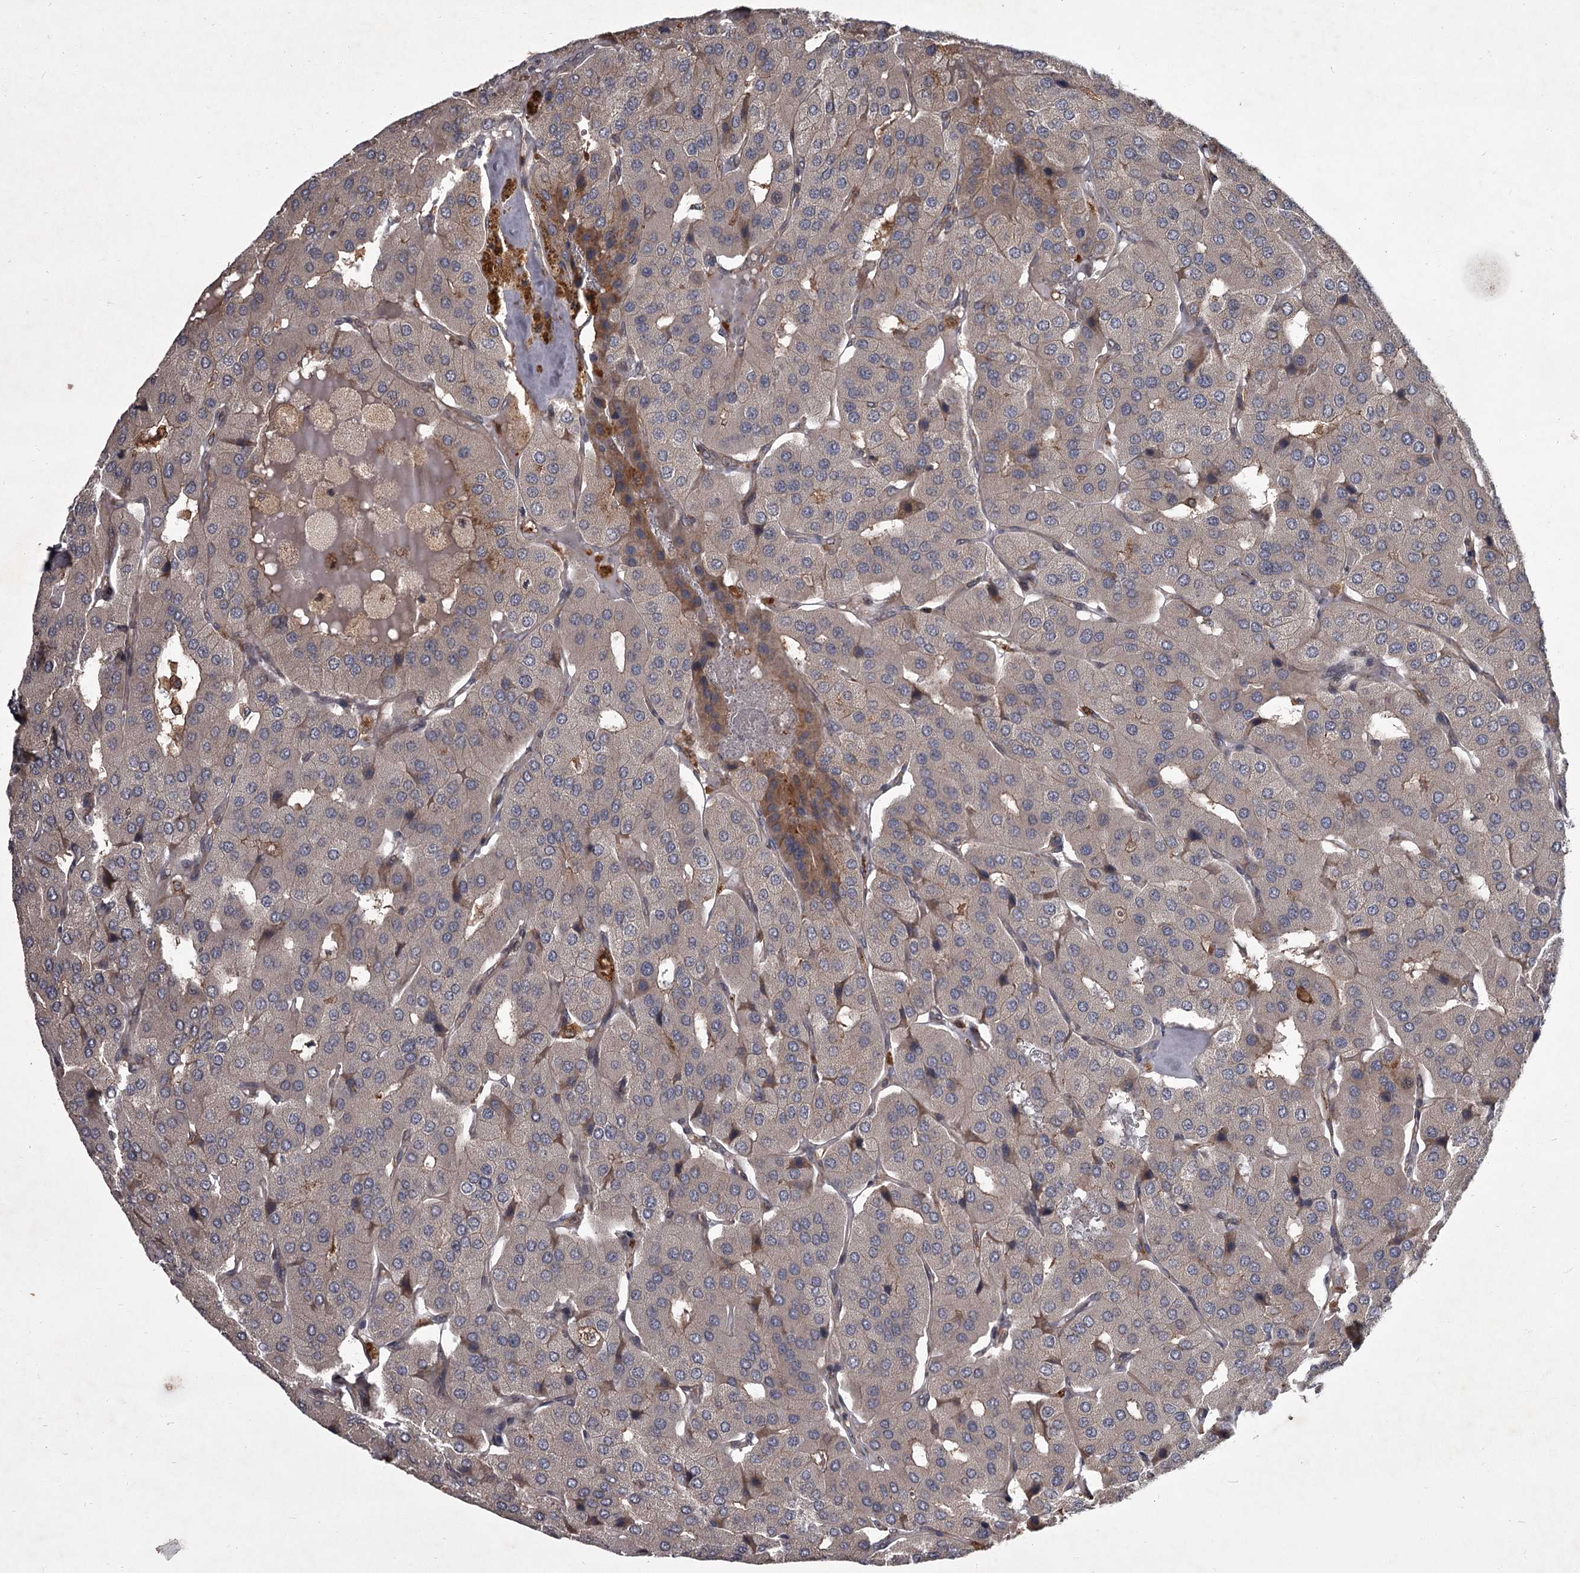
{"staining": {"intensity": "weak", "quantity": "<25%", "location": "cytoplasmic/membranous"}, "tissue": "parathyroid gland", "cell_type": "Glandular cells", "image_type": "normal", "snomed": [{"axis": "morphology", "description": "Normal tissue, NOS"}, {"axis": "morphology", "description": "Adenoma, NOS"}, {"axis": "topography", "description": "Parathyroid gland"}], "caption": "Immunohistochemistry (IHC) histopathology image of benign parathyroid gland stained for a protein (brown), which exhibits no expression in glandular cells.", "gene": "UNC93B1", "patient": {"sex": "female", "age": 86}}